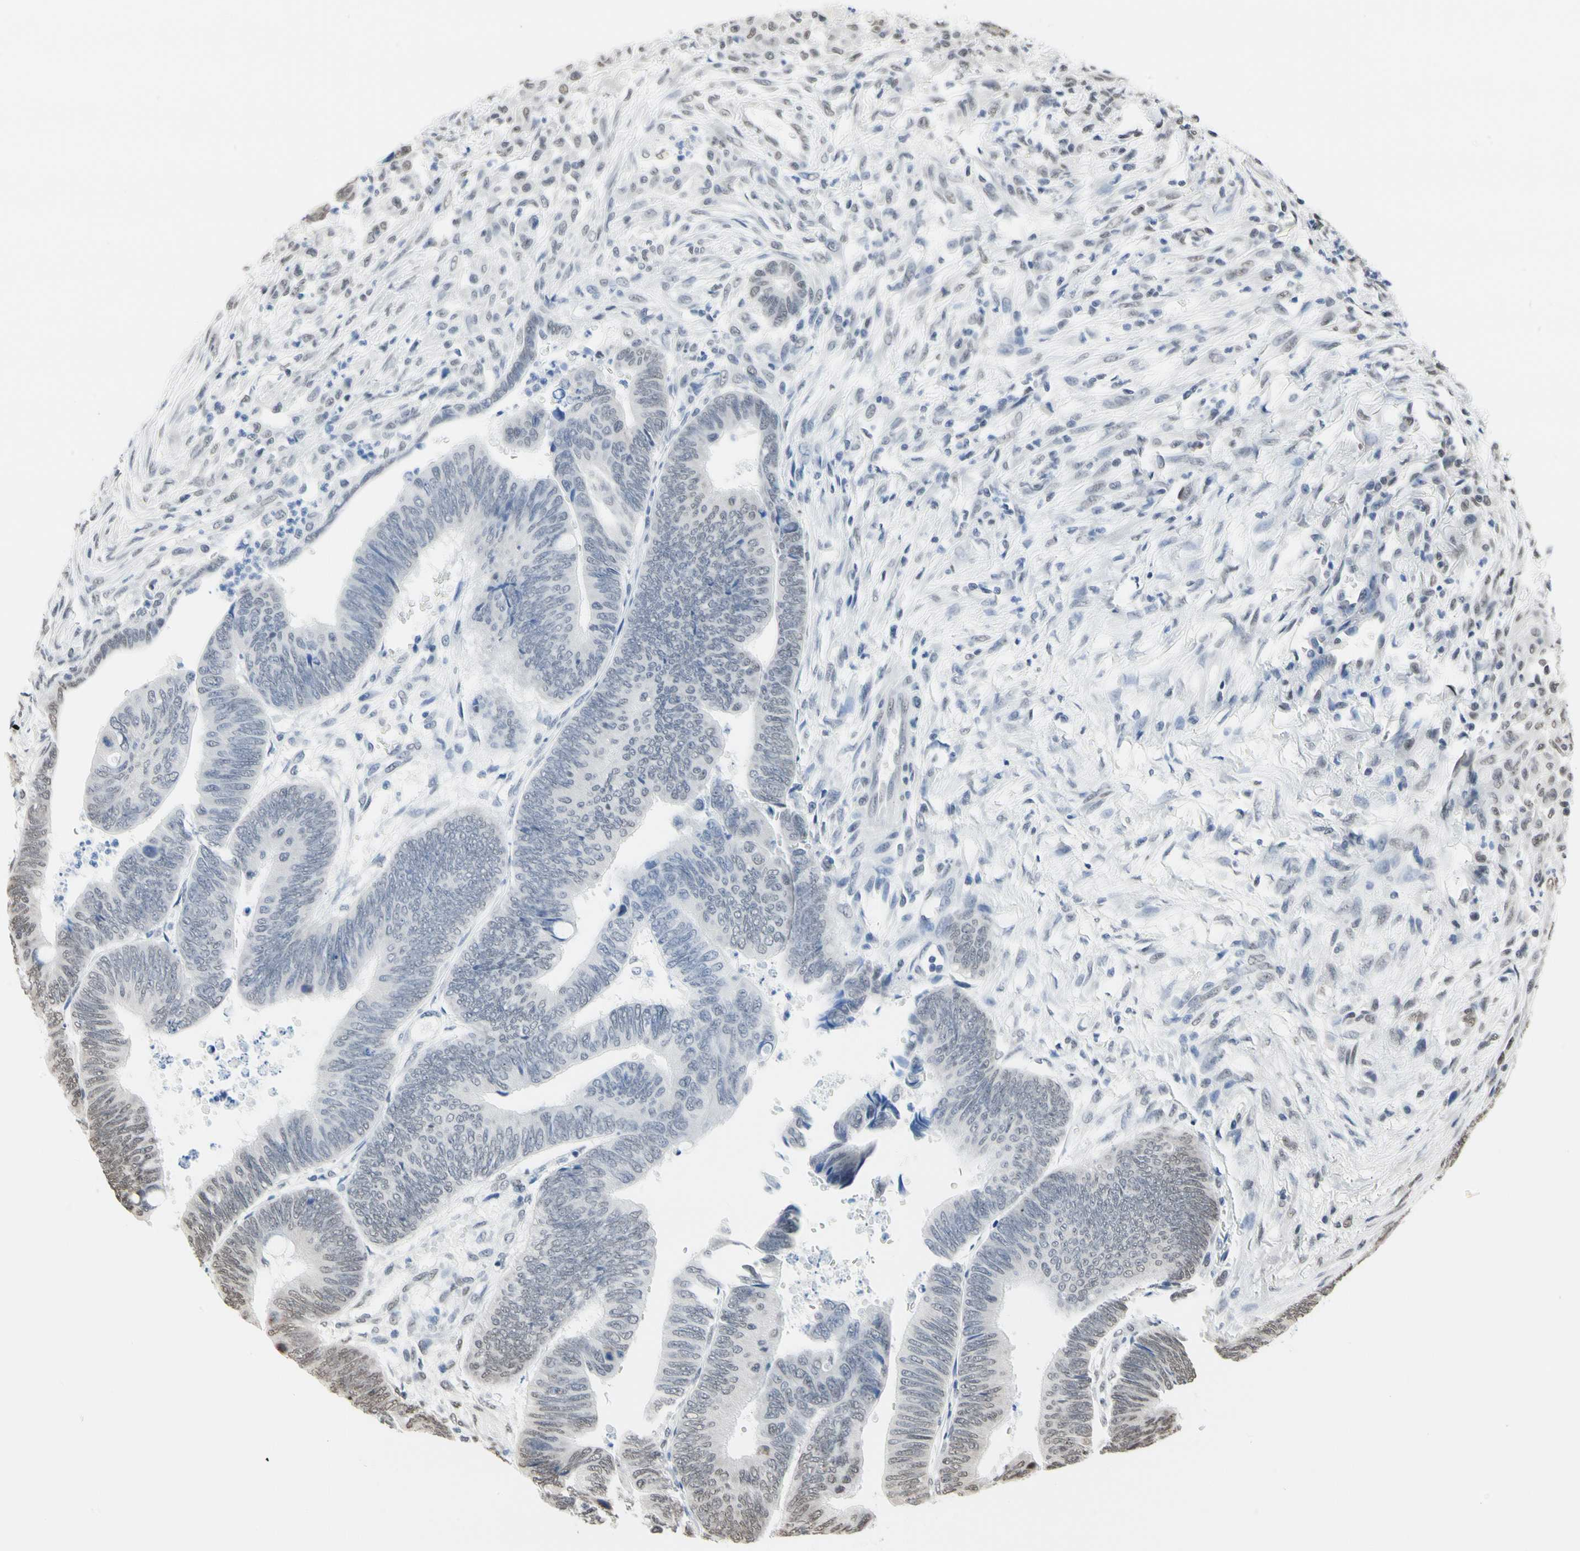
{"staining": {"intensity": "weak", "quantity": "<25%", "location": "nuclear"}, "tissue": "colorectal cancer", "cell_type": "Tumor cells", "image_type": "cancer", "snomed": [{"axis": "morphology", "description": "Normal tissue, NOS"}, {"axis": "morphology", "description": "Adenocarcinoma, NOS"}, {"axis": "topography", "description": "Rectum"}, {"axis": "topography", "description": "Peripheral nerve tissue"}], "caption": "Immunohistochemistry photomicrograph of neoplastic tissue: human colorectal adenocarcinoma stained with DAB reveals no significant protein expression in tumor cells.", "gene": "HNRNPK", "patient": {"sex": "male", "age": 92}}